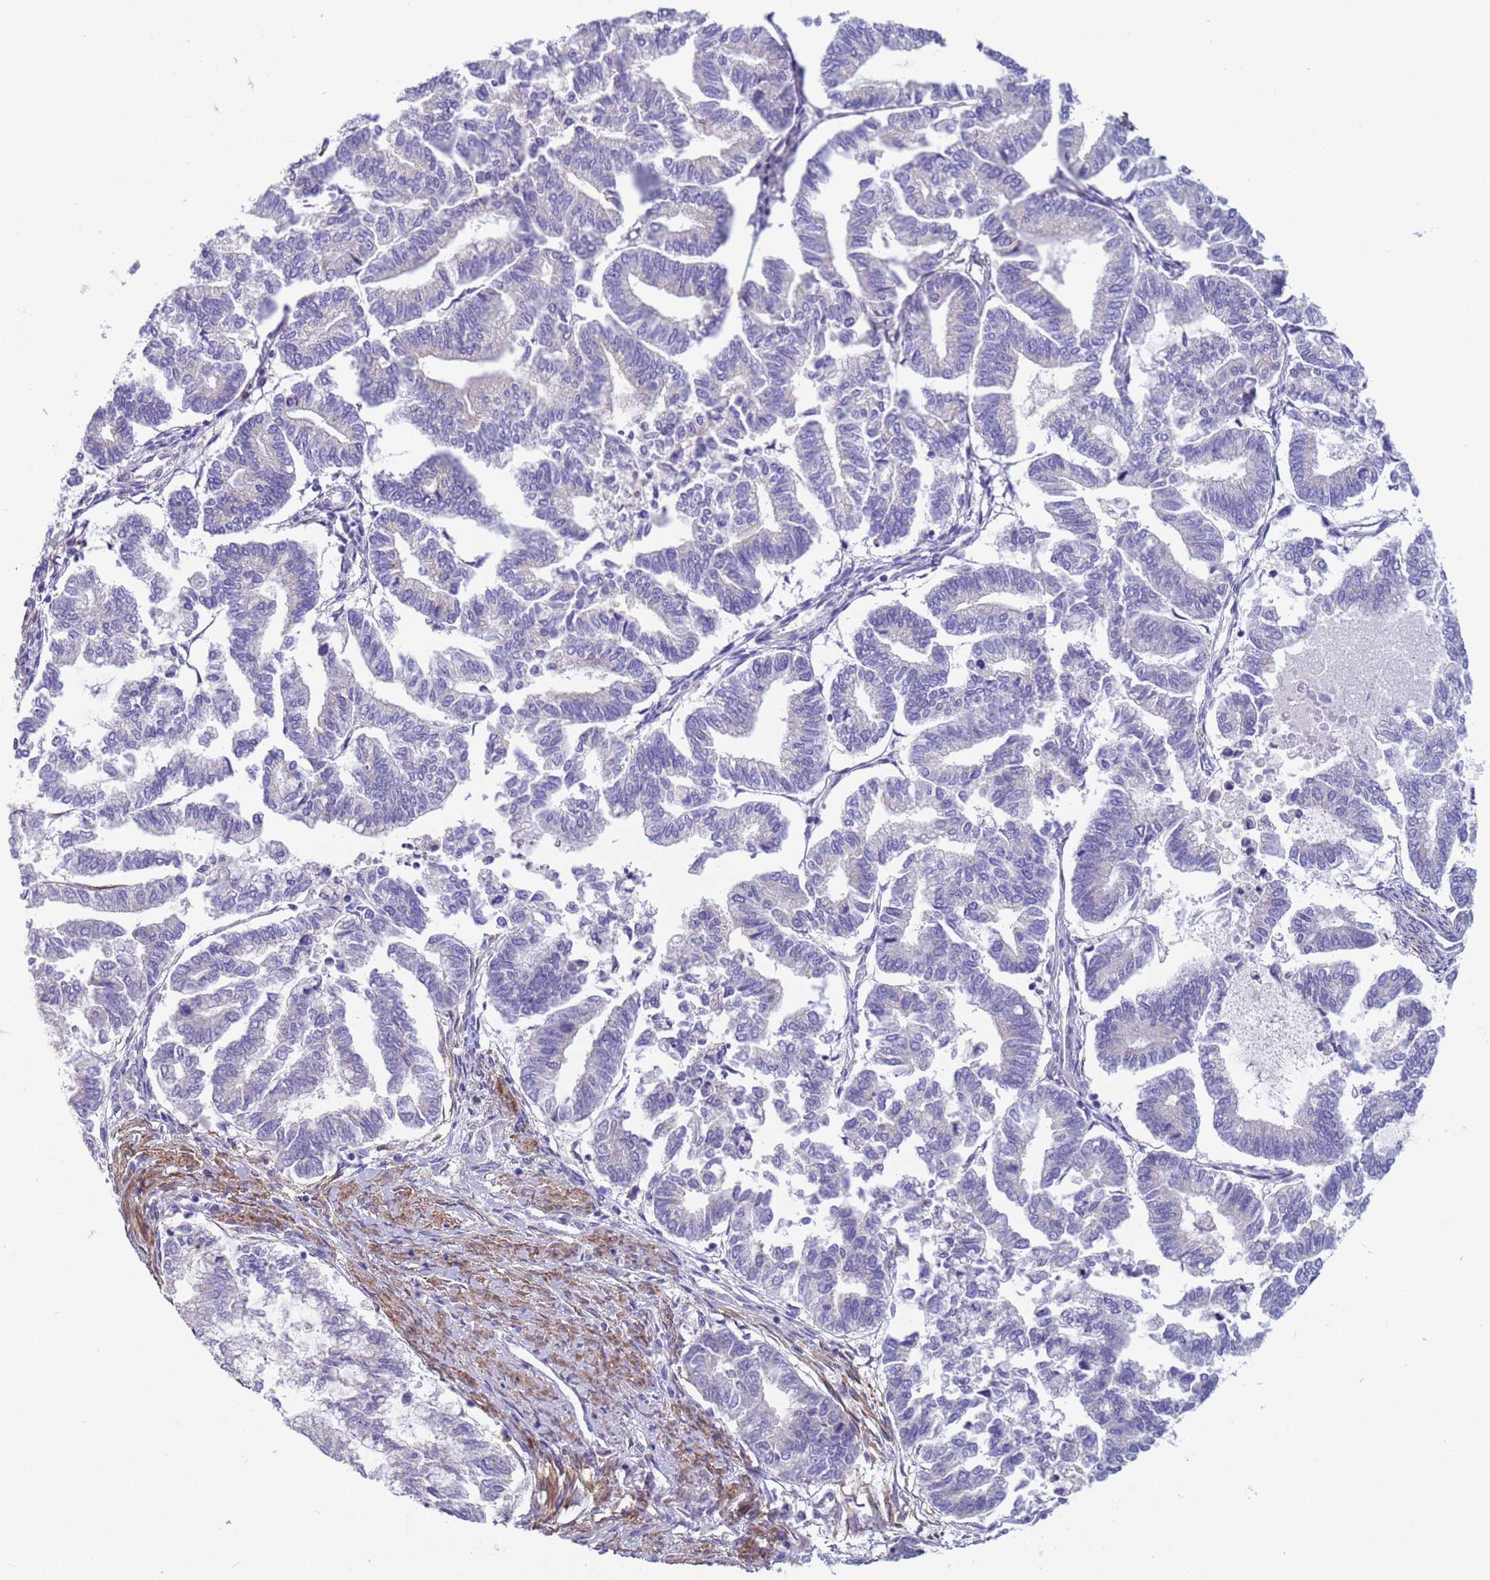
{"staining": {"intensity": "negative", "quantity": "none", "location": "none"}, "tissue": "endometrial cancer", "cell_type": "Tumor cells", "image_type": "cancer", "snomed": [{"axis": "morphology", "description": "Adenocarcinoma, NOS"}, {"axis": "topography", "description": "Endometrium"}], "caption": "There is no significant positivity in tumor cells of endometrial cancer.", "gene": "KBTBD3", "patient": {"sex": "female", "age": 79}}